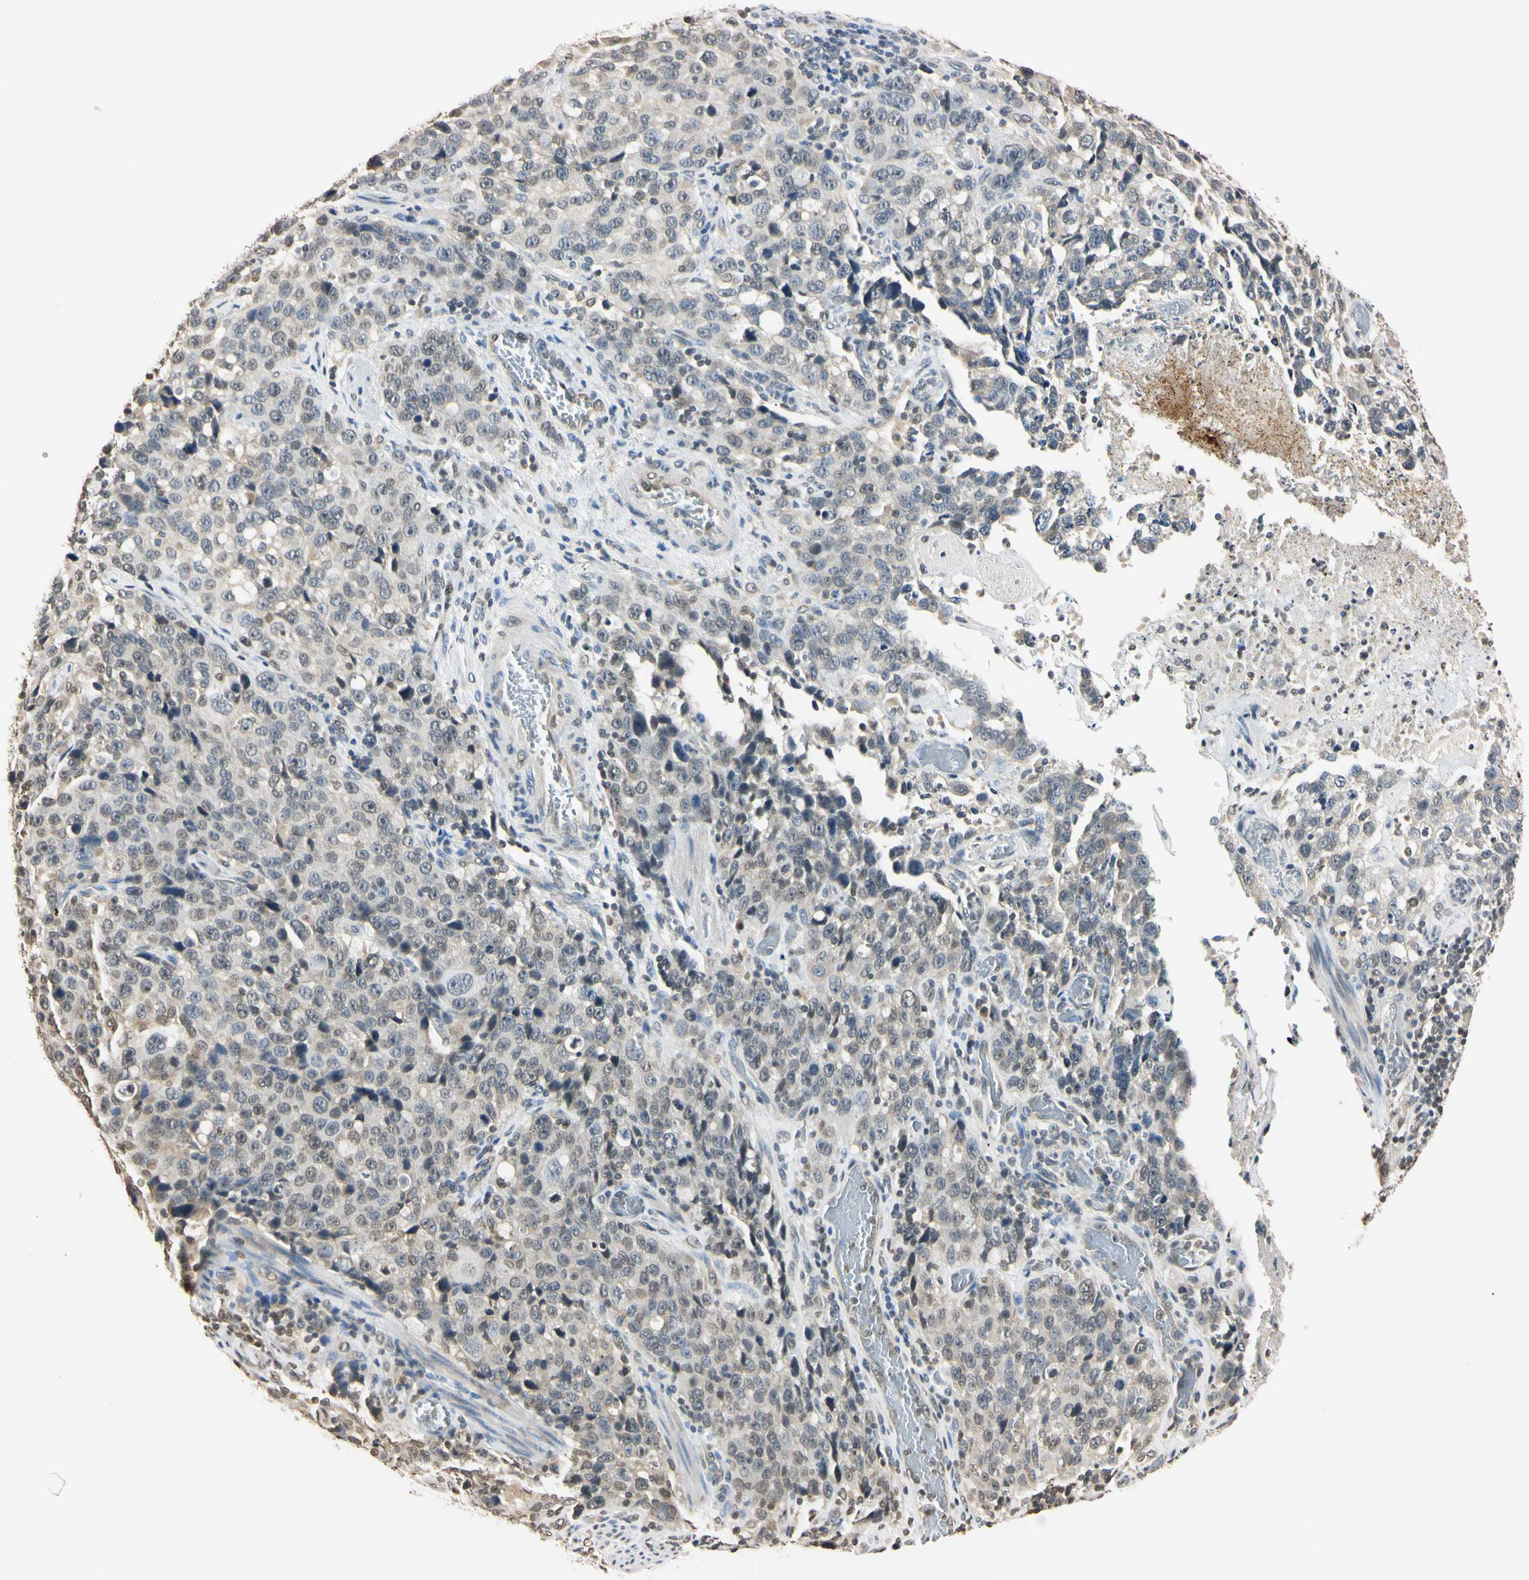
{"staining": {"intensity": "weak", "quantity": "<25%", "location": "nuclear"}, "tissue": "stomach cancer", "cell_type": "Tumor cells", "image_type": "cancer", "snomed": [{"axis": "morphology", "description": "Normal tissue, NOS"}, {"axis": "morphology", "description": "Adenocarcinoma, NOS"}, {"axis": "topography", "description": "Stomach"}], "caption": "This is an IHC micrograph of stomach adenocarcinoma. There is no positivity in tumor cells.", "gene": "CDC45", "patient": {"sex": "male", "age": 48}}